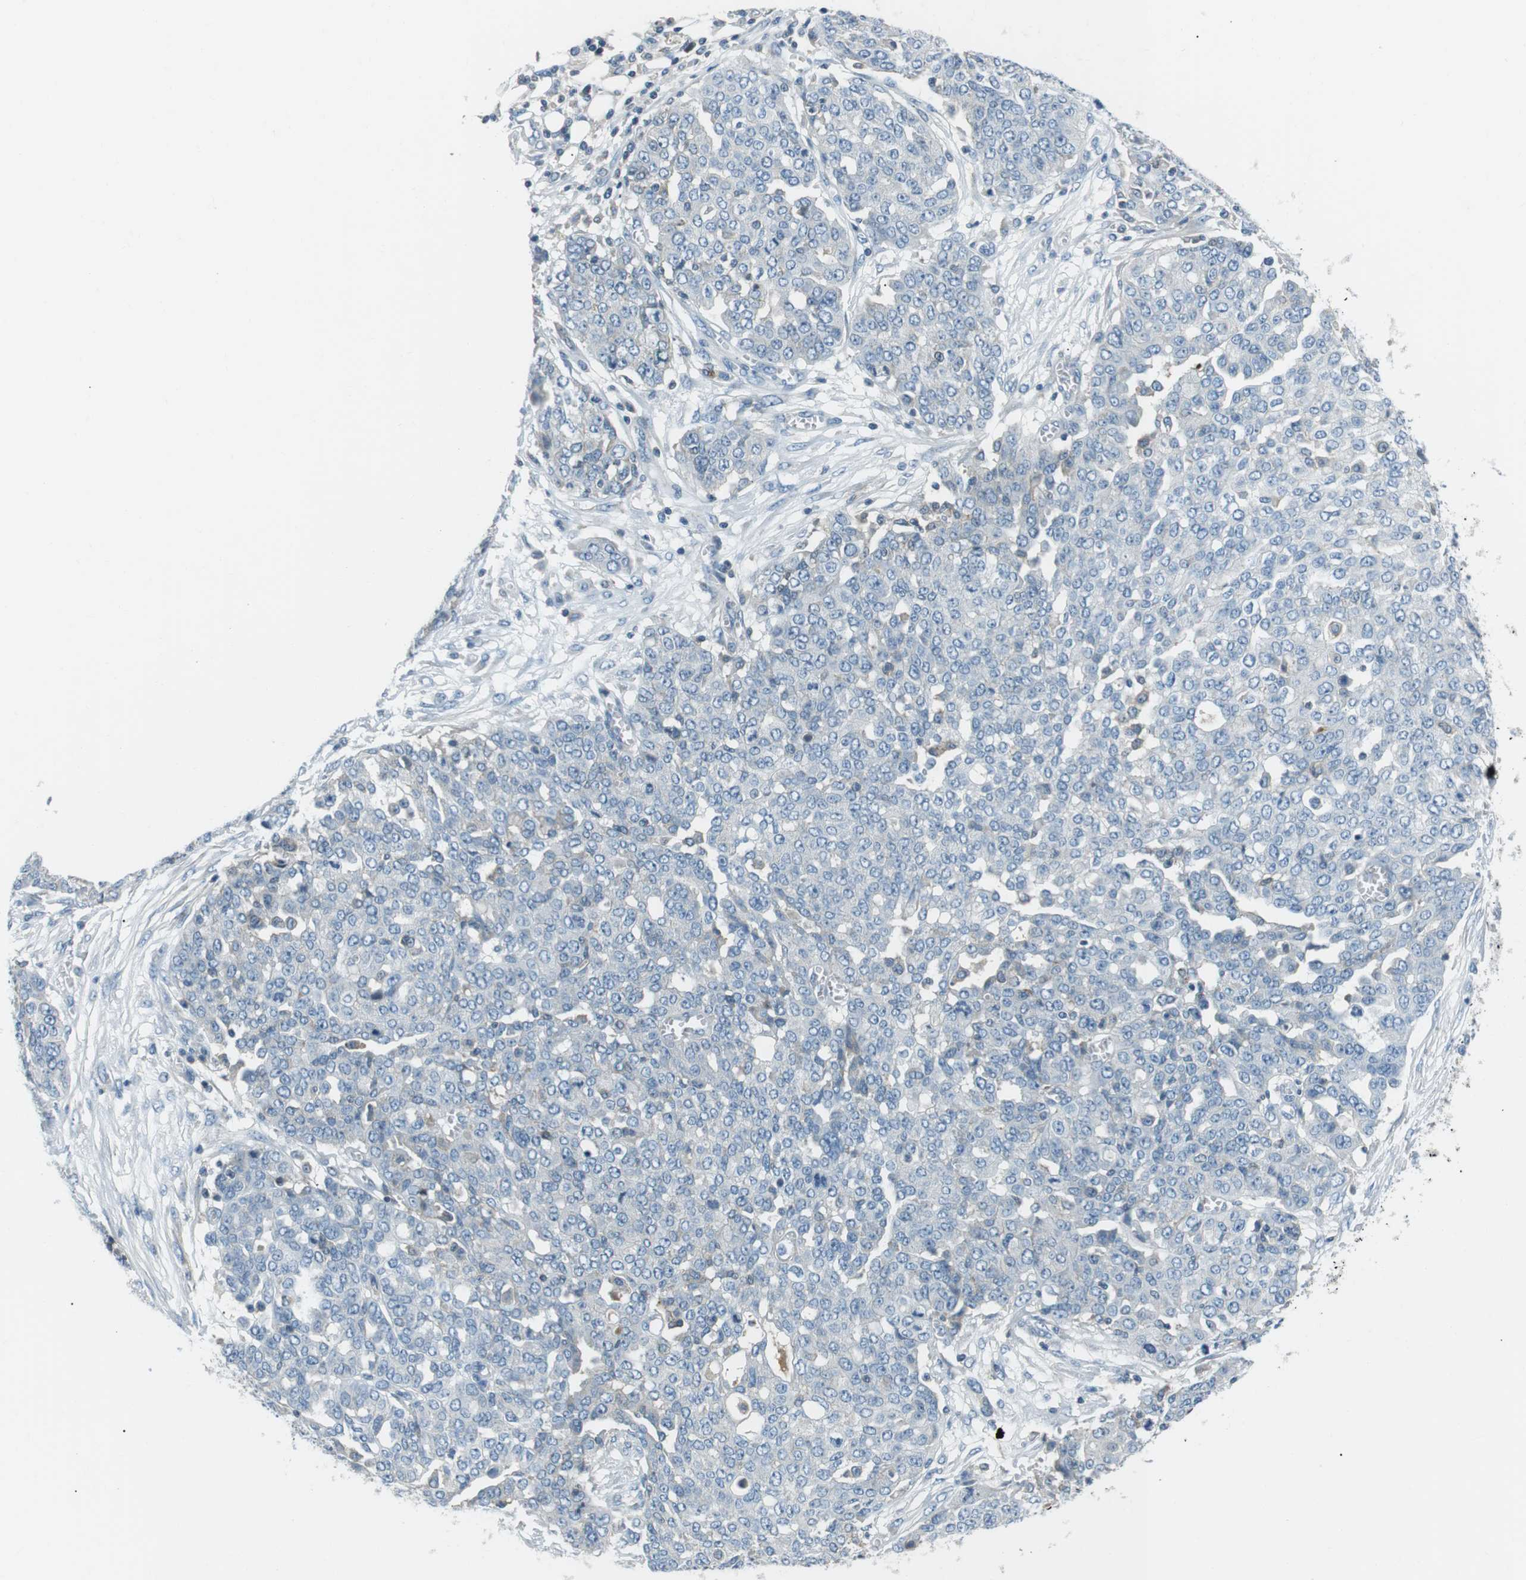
{"staining": {"intensity": "negative", "quantity": "none", "location": "none"}, "tissue": "ovarian cancer", "cell_type": "Tumor cells", "image_type": "cancer", "snomed": [{"axis": "morphology", "description": "Cystadenocarcinoma, serous, NOS"}, {"axis": "topography", "description": "Soft tissue"}, {"axis": "topography", "description": "Ovary"}], "caption": "High power microscopy histopathology image of an immunohistochemistry histopathology image of ovarian cancer (serous cystadenocarcinoma), revealing no significant staining in tumor cells.", "gene": "ARVCF", "patient": {"sex": "female", "age": 57}}